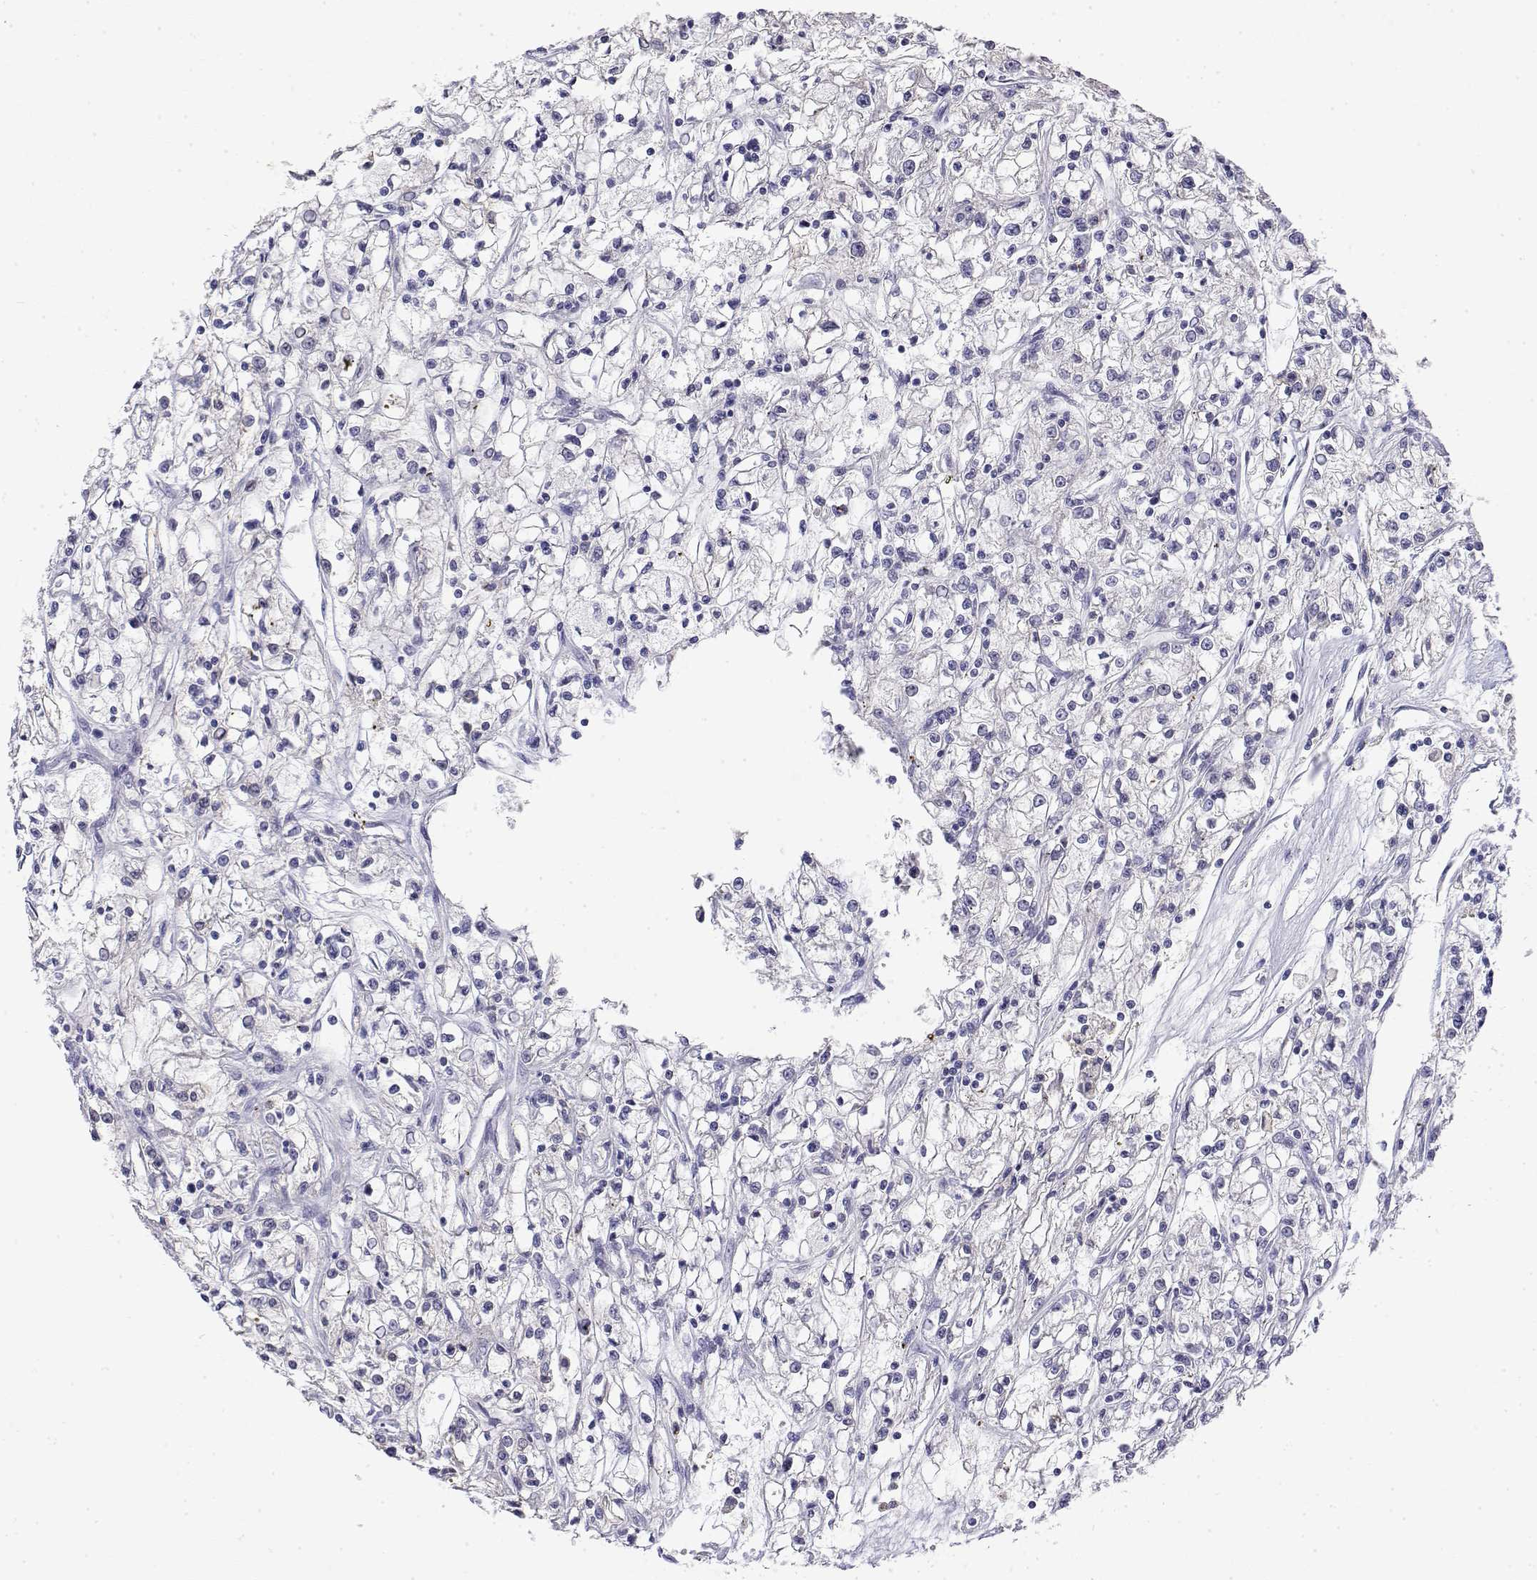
{"staining": {"intensity": "negative", "quantity": "none", "location": "none"}, "tissue": "renal cancer", "cell_type": "Tumor cells", "image_type": "cancer", "snomed": [{"axis": "morphology", "description": "Adenocarcinoma, NOS"}, {"axis": "topography", "description": "Kidney"}], "caption": "IHC photomicrograph of renal cancer stained for a protein (brown), which exhibits no staining in tumor cells. (Stains: DAB immunohistochemistry with hematoxylin counter stain, Microscopy: brightfield microscopy at high magnification).", "gene": "LY6D", "patient": {"sex": "female", "age": 59}}